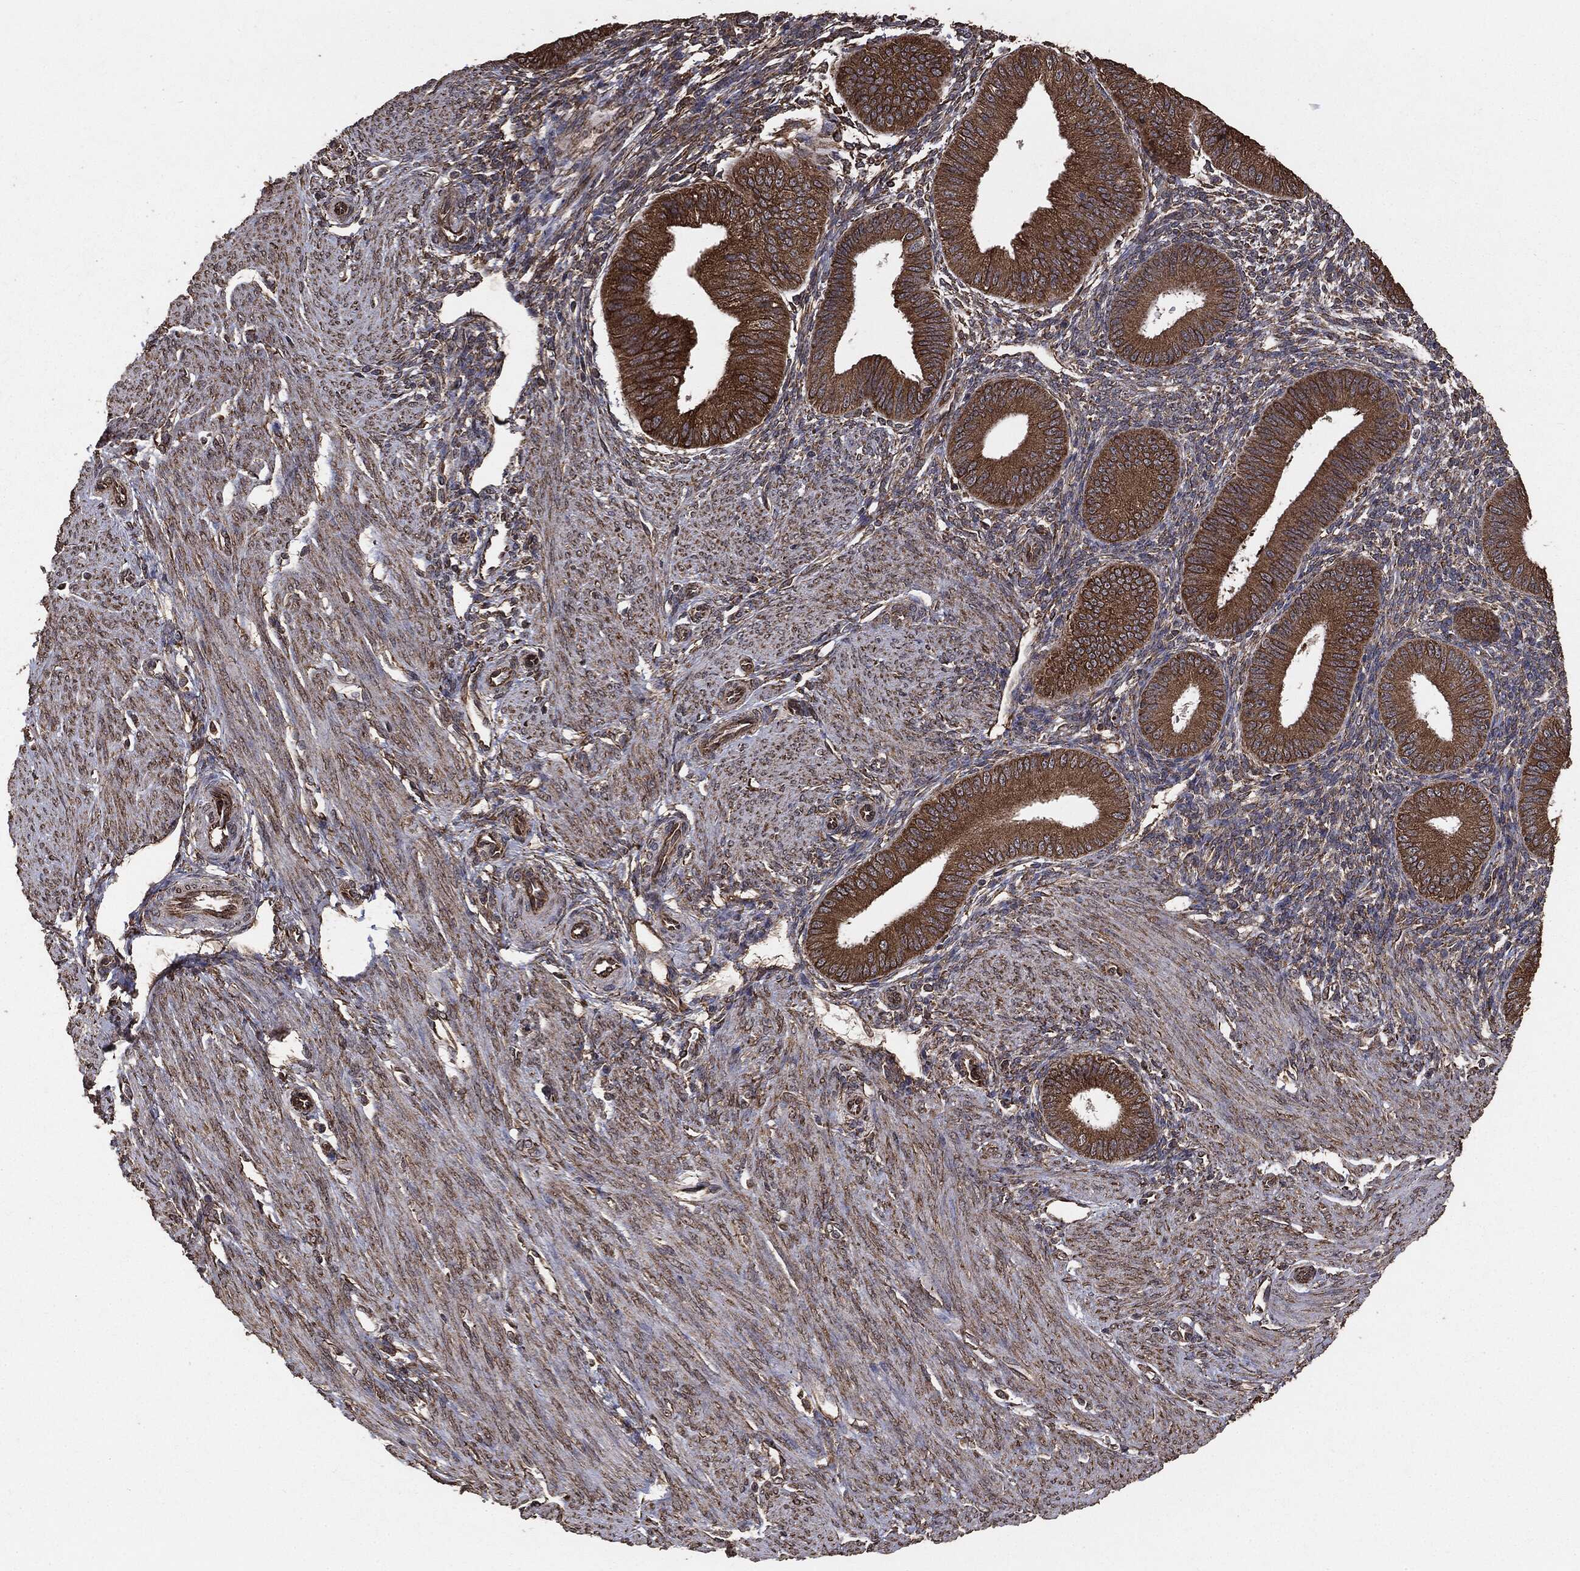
{"staining": {"intensity": "moderate", "quantity": "25%-75%", "location": "cytoplasmic/membranous"}, "tissue": "endometrium", "cell_type": "Cells in endometrial stroma", "image_type": "normal", "snomed": [{"axis": "morphology", "description": "Normal tissue, NOS"}, {"axis": "topography", "description": "Endometrium"}], "caption": "The photomicrograph displays a brown stain indicating the presence of a protein in the cytoplasmic/membranous of cells in endometrial stroma in endometrium. The protein is stained brown, and the nuclei are stained in blue (DAB (3,3'-diaminobenzidine) IHC with brightfield microscopy, high magnification).", "gene": "MTOR", "patient": {"sex": "female", "age": 39}}